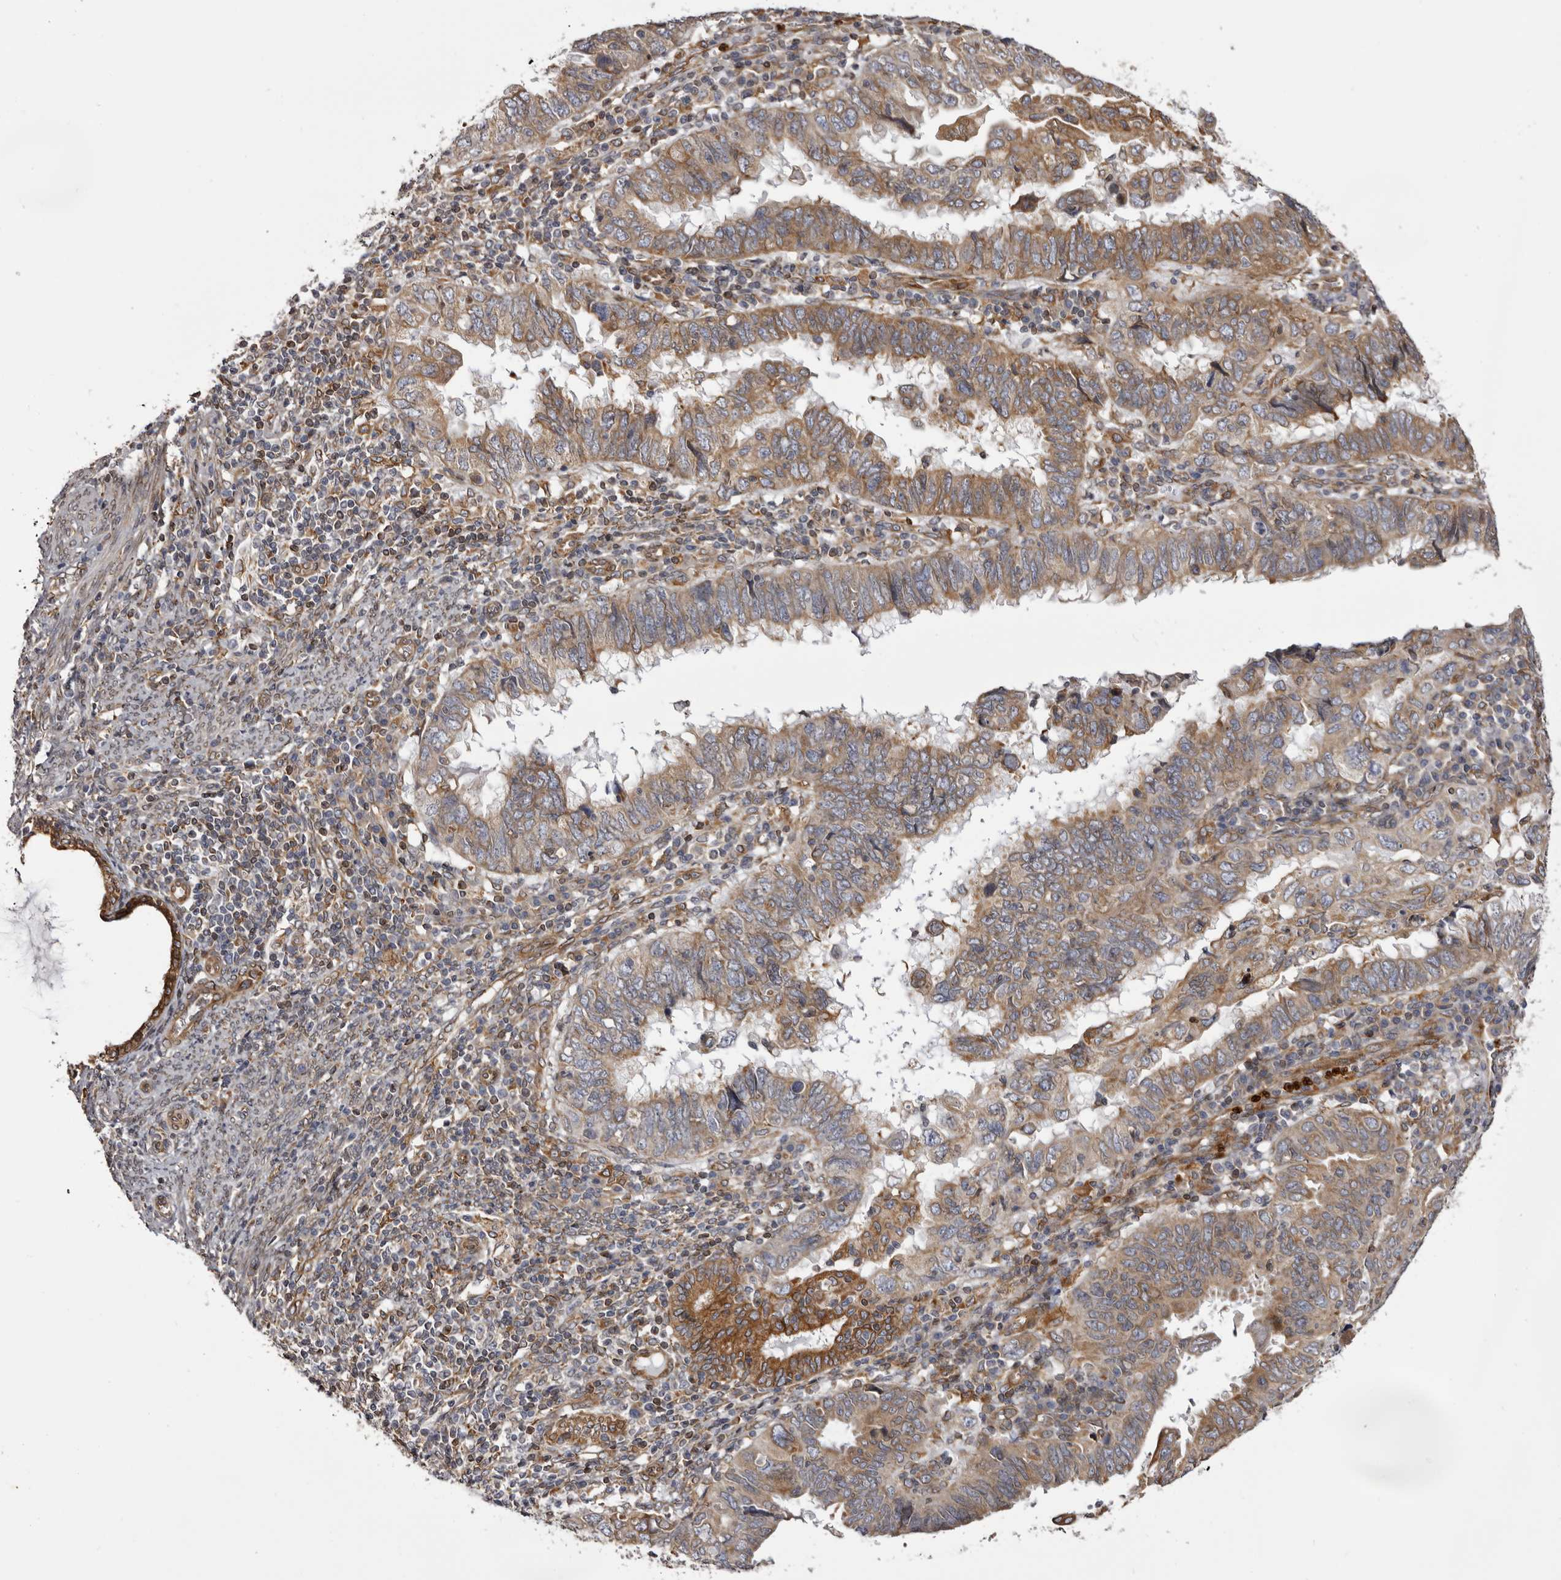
{"staining": {"intensity": "moderate", "quantity": ">75%", "location": "cytoplasmic/membranous"}, "tissue": "endometrial cancer", "cell_type": "Tumor cells", "image_type": "cancer", "snomed": [{"axis": "morphology", "description": "Adenocarcinoma, NOS"}, {"axis": "topography", "description": "Uterus"}], "caption": "Adenocarcinoma (endometrial) stained with a protein marker reveals moderate staining in tumor cells.", "gene": "C4orf3", "patient": {"sex": "female", "age": 77}}